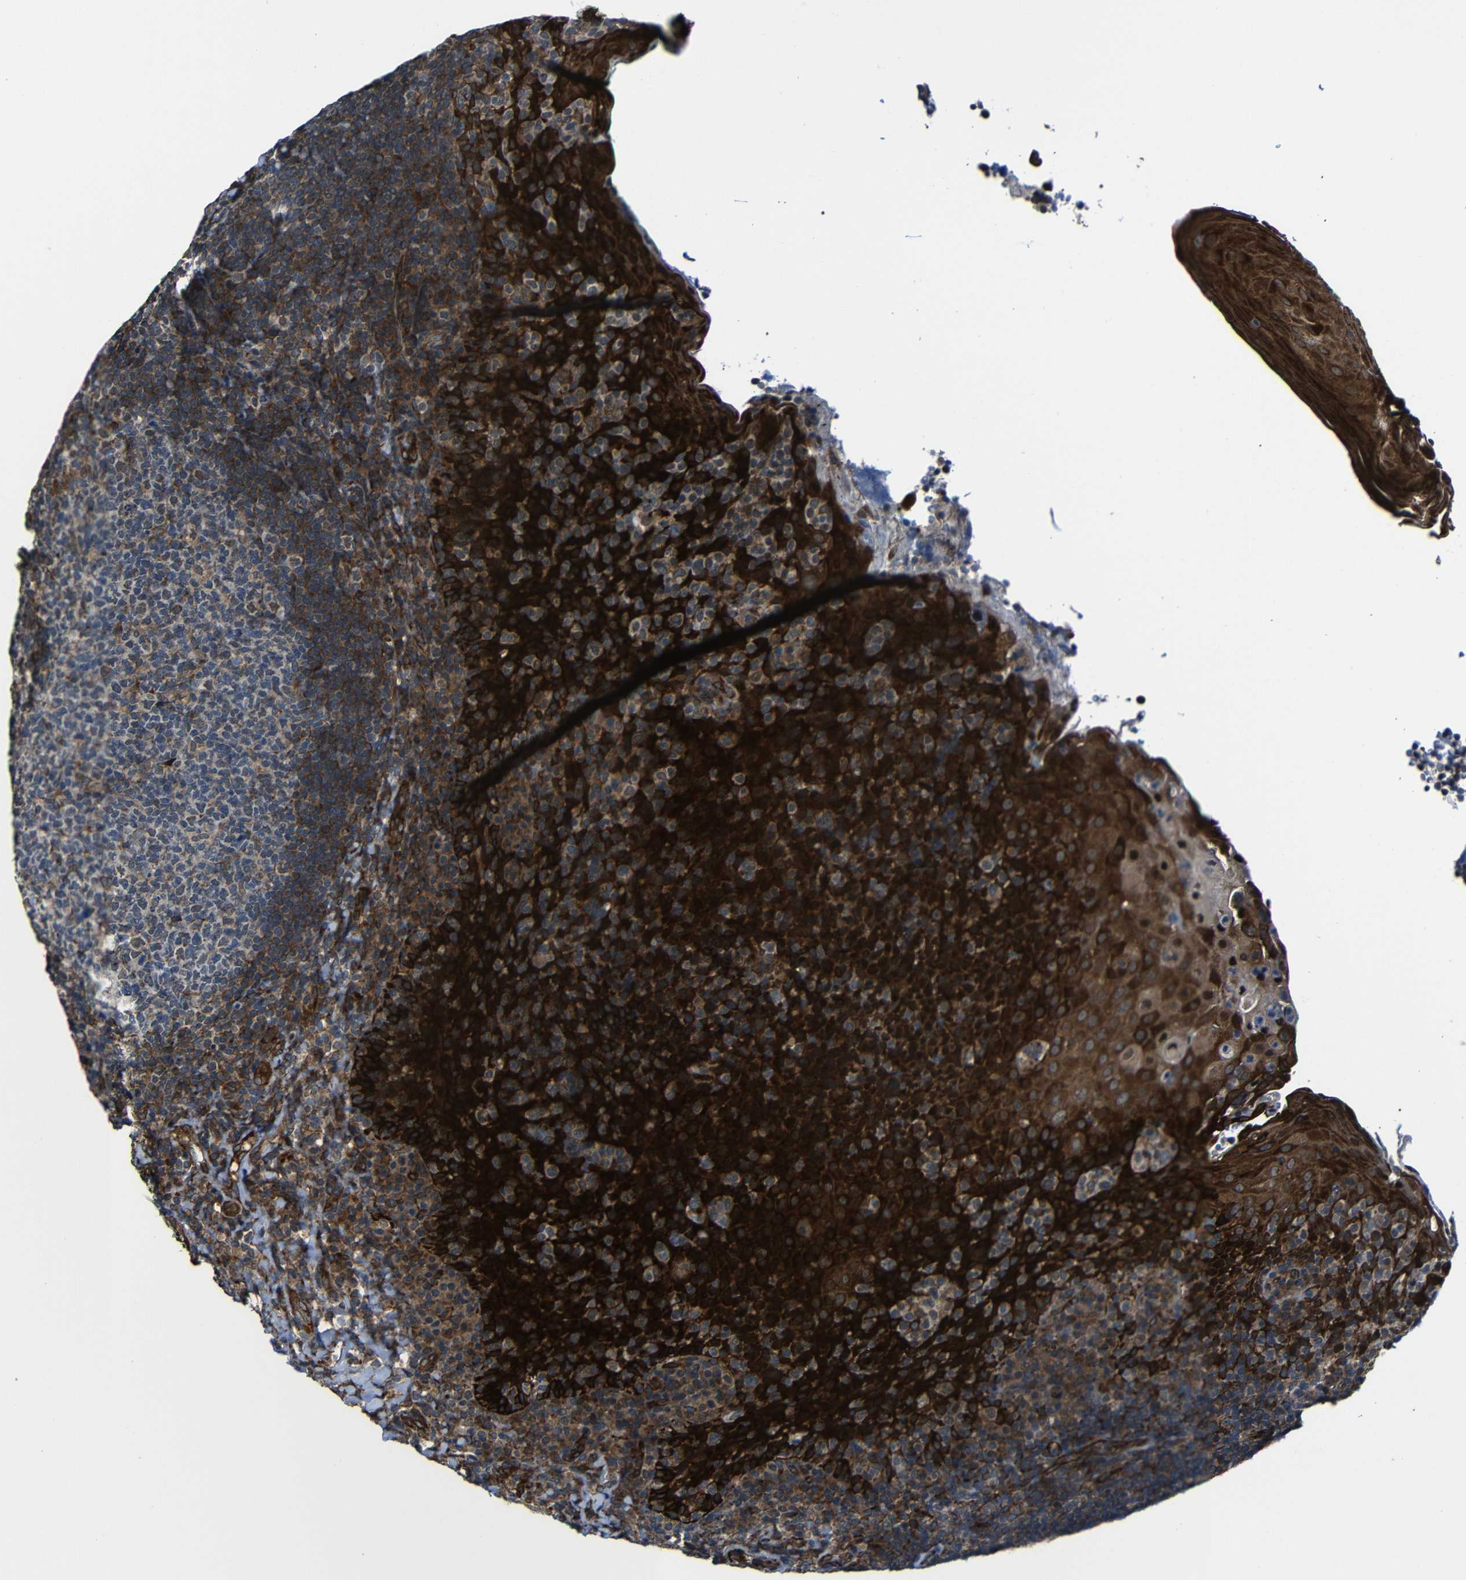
{"staining": {"intensity": "weak", "quantity": "<25%", "location": "cytoplasmic/membranous"}, "tissue": "tonsil", "cell_type": "Germinal center cells", "image_type": "normal", "snomed": [{"axis": "morphology", "description": "Normal tissue, NOS"}, {"axis": "topography", "description": "Tonsil"}], "caption": "This is an immunohistochemistry (IHC) histopathology image of benign tonsil. There is no staining in germinal center cells.", "gene": "KIAA0513", "patient": {"sex": "male", "age": 17}}